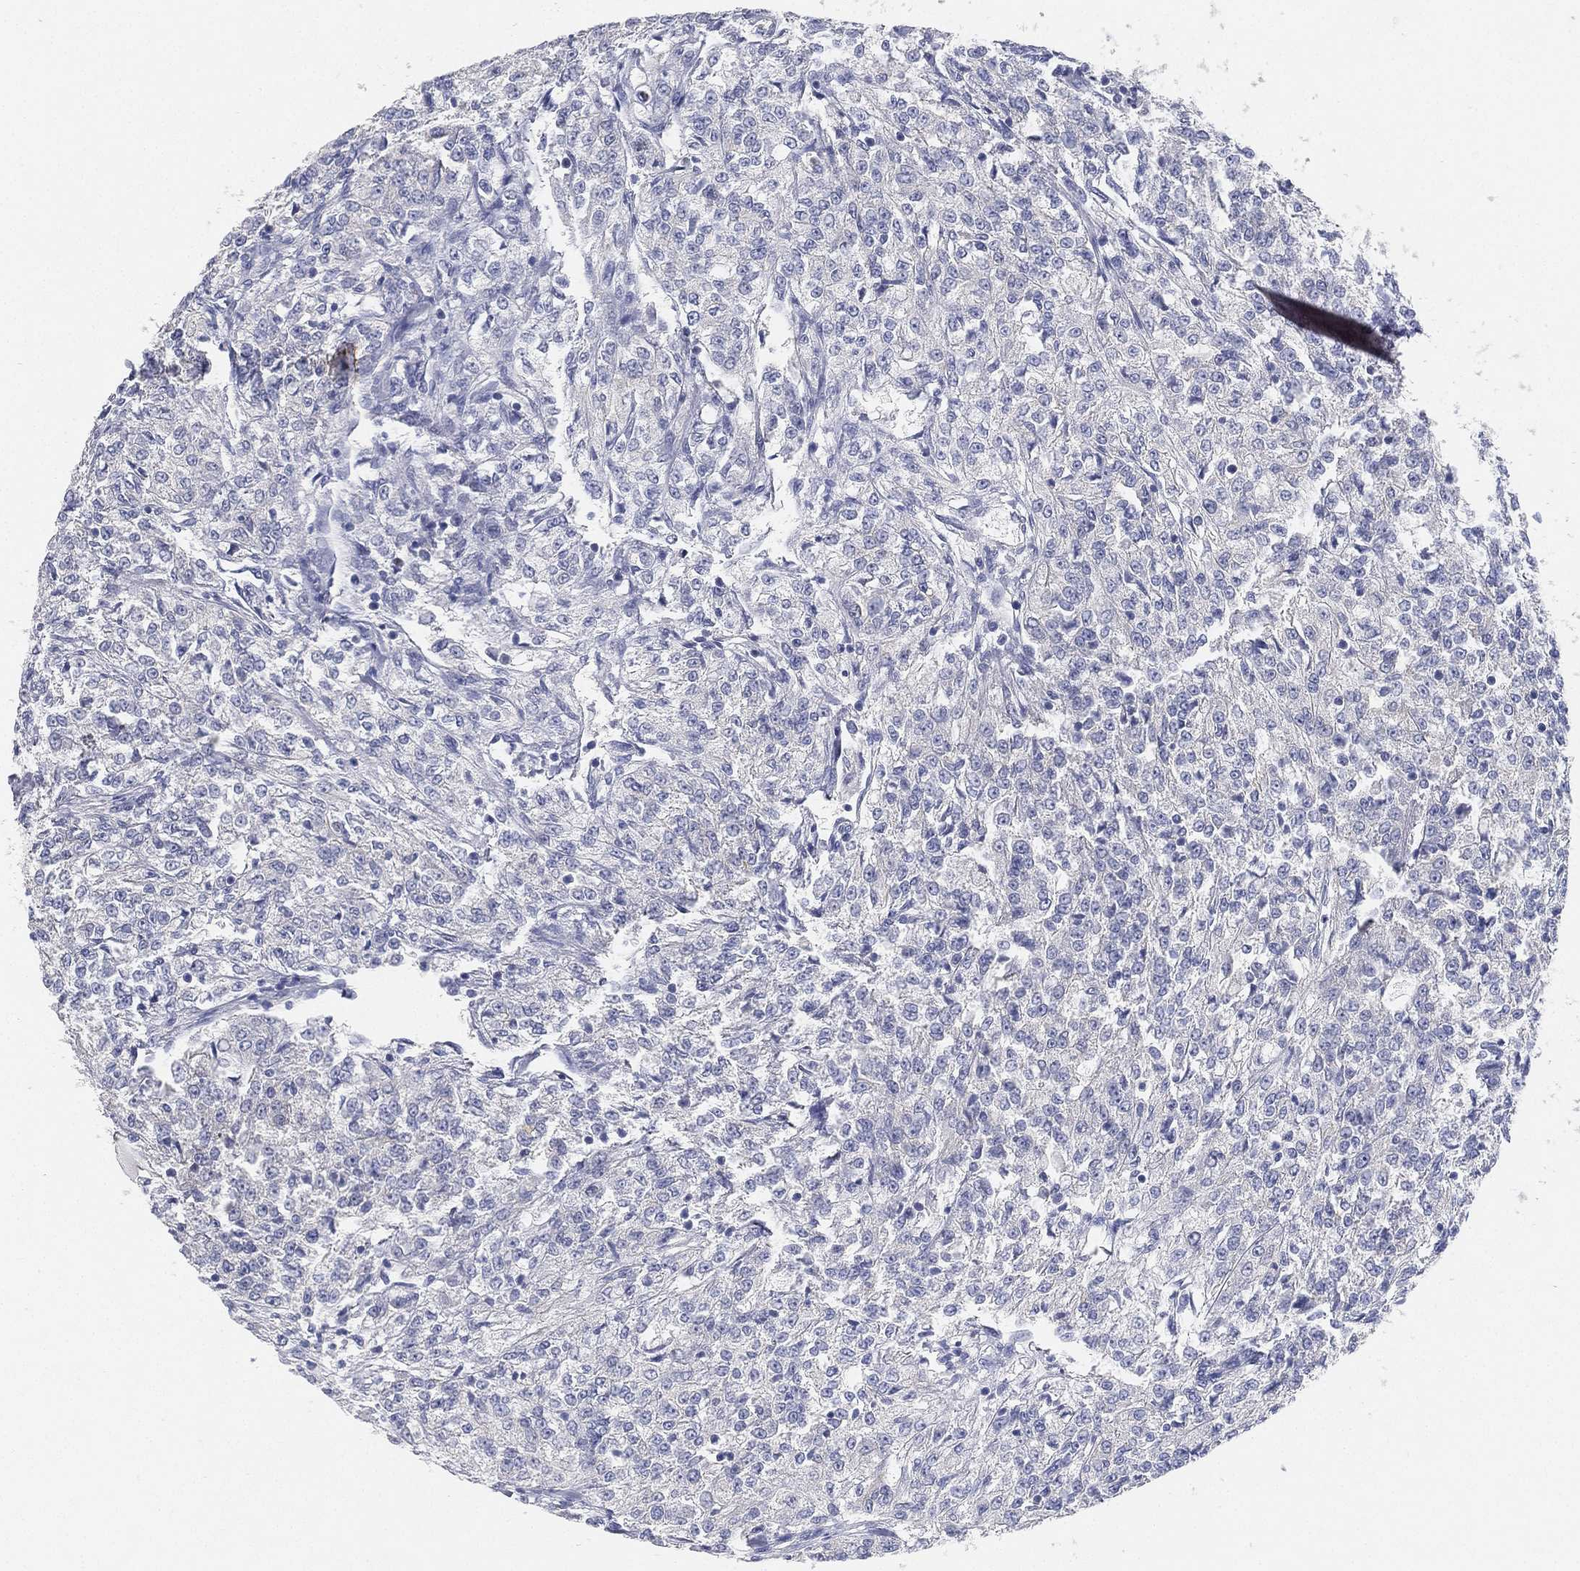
{"staining": {"intensity": "negative", "quantity": "none", "location": "none"}, "tissue": "renal cancer", "cell_type": "Tumor cells", "image_type": "cancer", "snomed": [{"axis": "morphology", "description": "Adenocarcinoma, NOS"}, {"axis": "topography", "description": "Kidney"}], "caption": "An immunohistochemistry (IHC) photomicrograph of renal cancer is shown. There is no staining in tumor cells of renal cancer. The staining was performed using DAB (3,3'-diaminobenzidine) to visualize the protein expression in brown, while the nuclei were stained in blue with hematoxylin (Magnification: 20x).", "gene": "FAM187B", "patient": {"sex": "female", "age": 63}}